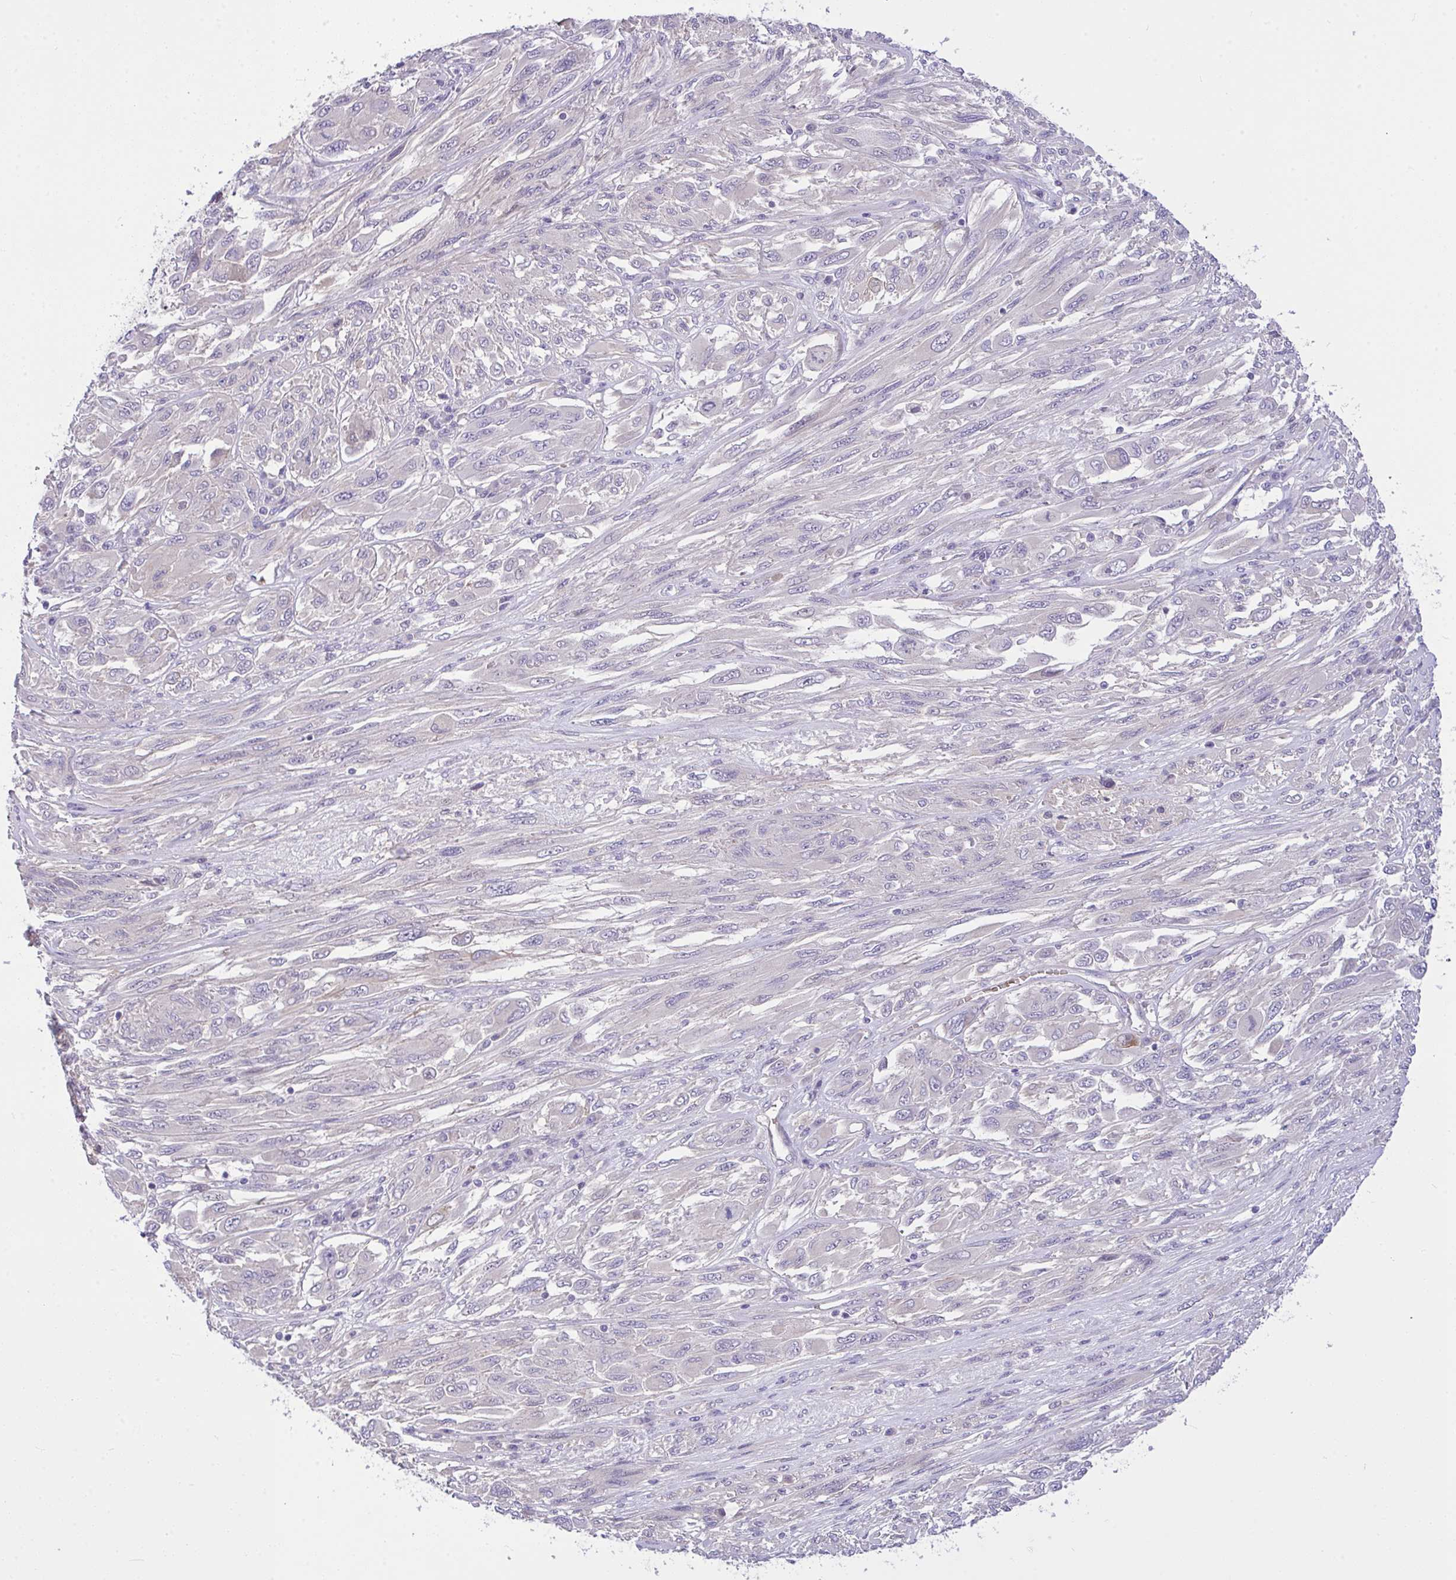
{"staining": {"intensity": "negative", "quantity": "none", "location": "none"}, "tissue": "melanoma", "cell_type": "Tumor cells", "image_type": "cancer", "snomed": [{"axis": "morphology", "description": "Malignant melanoma, NOS"}, {"axis": "topography", "description": "Skin"}], "caption": "A micrograph of human melanoma is negative for staining in tumor cells.", "gene": "MOCS1", "patient": {"sex": "female", "age": 91}}